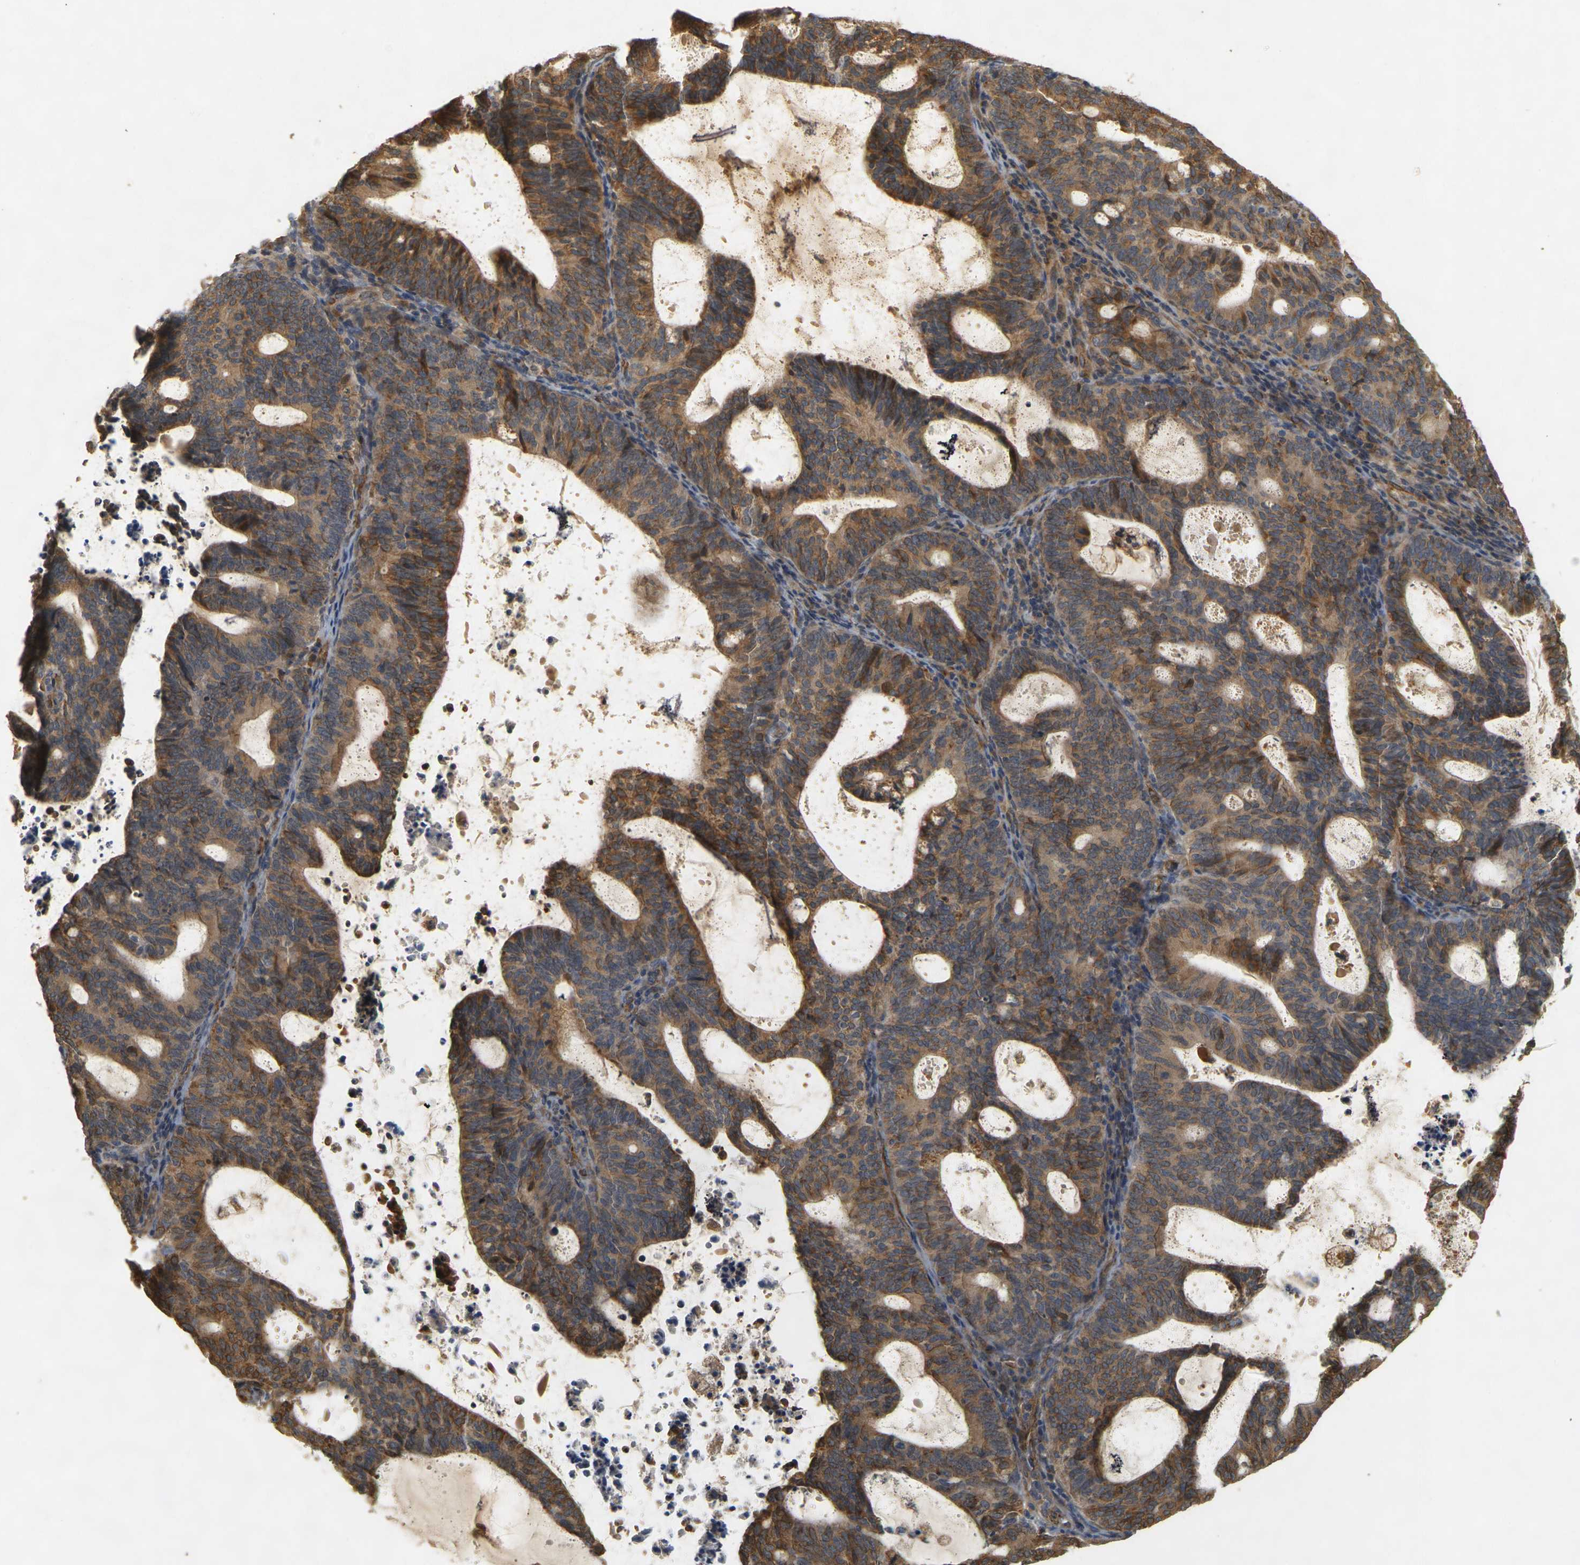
{"staining": {"intensity": "strong", "quantity": ">75%", "location": "cytoplasmic/membranous"}, "tissue": "endometrial cancer", "cell_type": "Tumor cells", "image_type": "cancer", "snomed": [{"axis": "morphology", "description": "Adenocarcinoma, NOS"}, {"axis": "topography", "description": "Uterus"}], "caption": "Immunohistochemistry (DAB (3,3'-diaminobenzidine)) staining of endometrial adenocarcinoma displays strong cytoplasmic/membranous protein positivity in approximately >75% of tumor cells.", "gene": "MEGF9", "patient": {"sex": "female", "age": 83}}